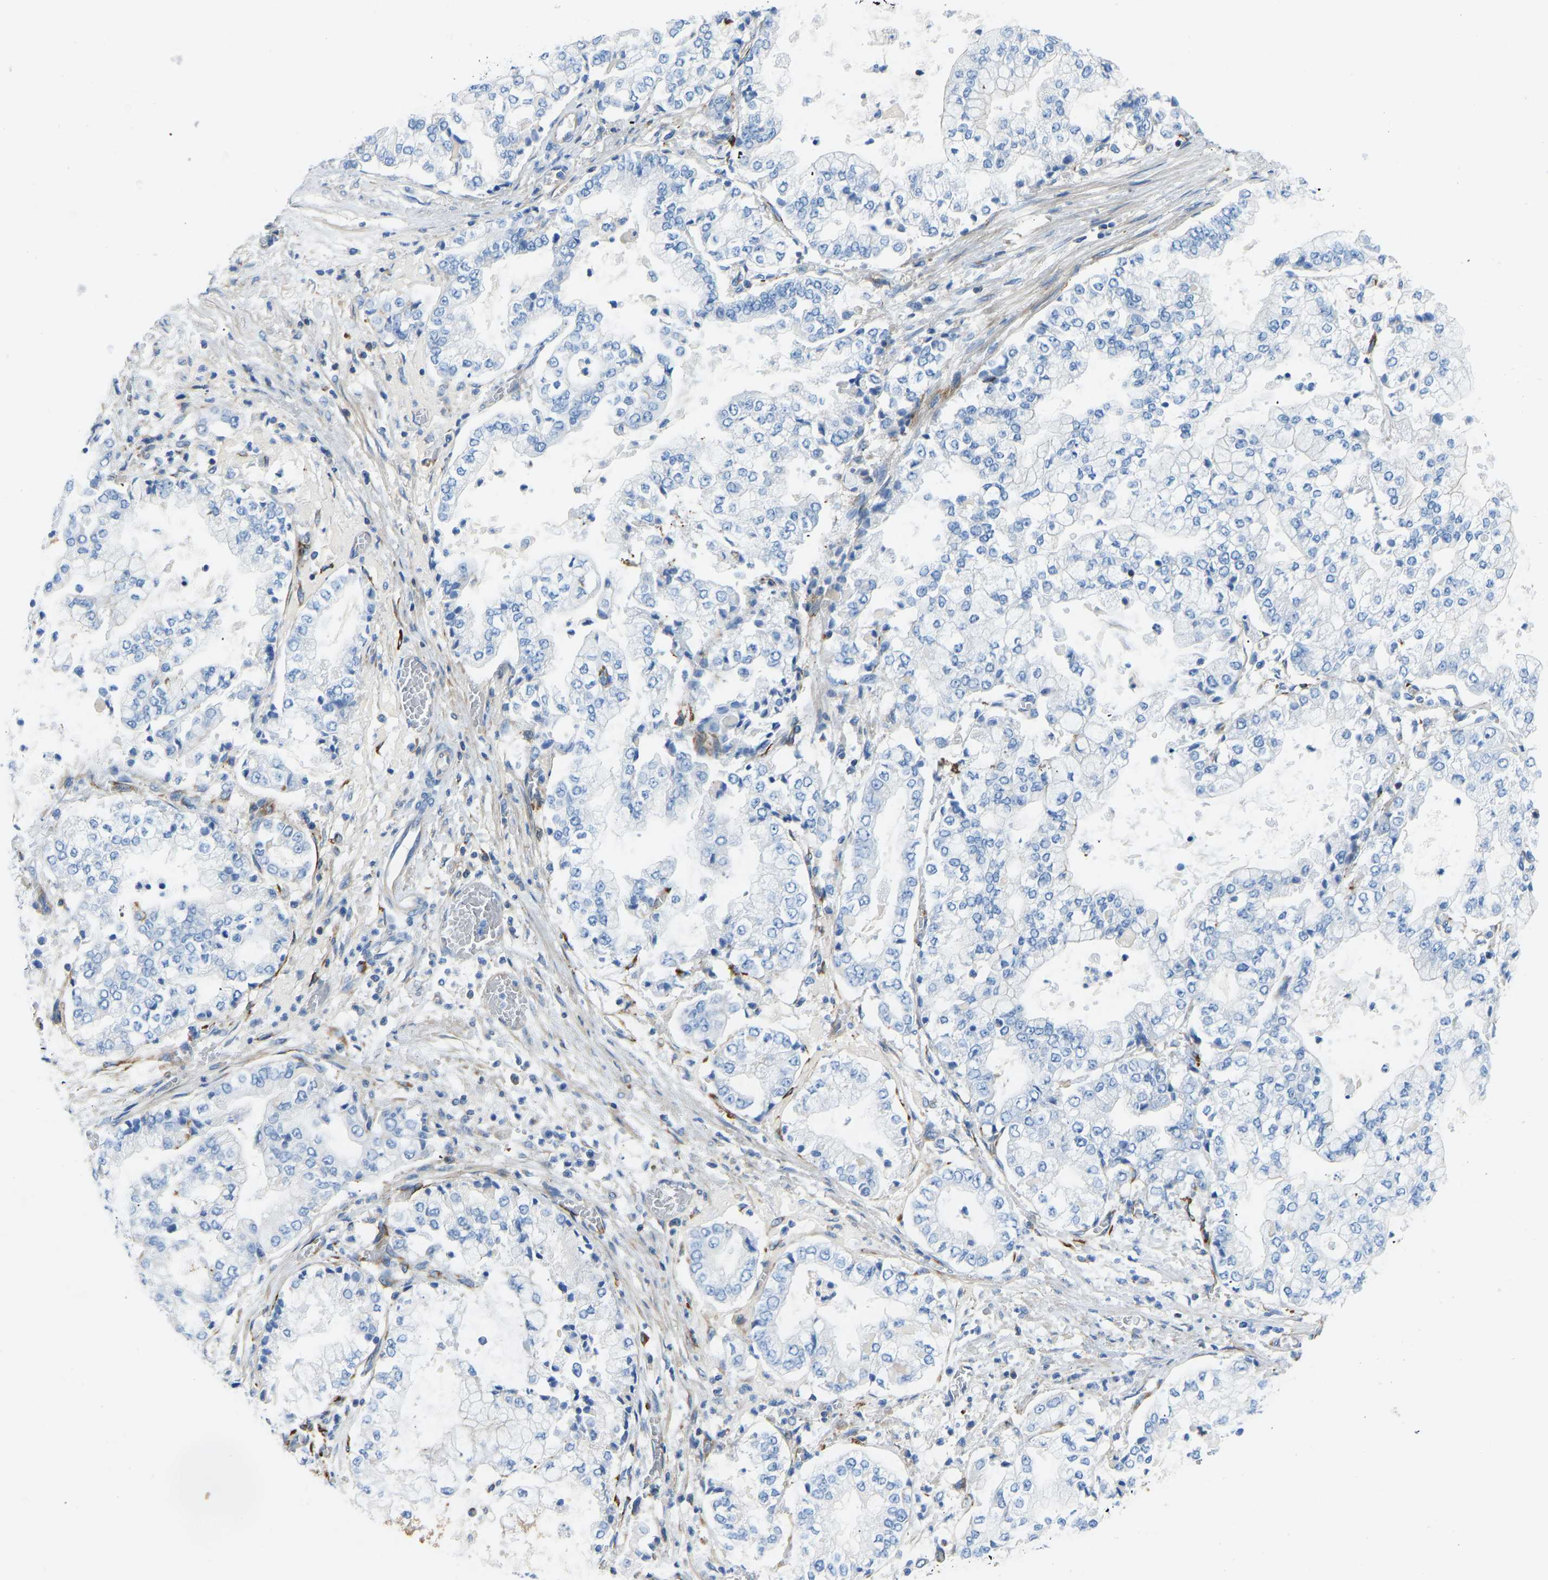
{"staining": {"intensity": "negative", "quantity": "none", "location": "none"}, "tissue": "stomach cancer", "cell_type": "Tumor cells", "image_type": "cancer", "snomed": [{"axis": "morphology", "description": "Adenocarcinoma, NOS"}, {"axis": "topography", "description": "Stomach"}], "caption": "Immunohistochemistry (IHC) image of human stomach adenocarcinoma stained for a protein (brown), which demonstrates no positivity in tumor cells.", "gene": "COL15A1", "patient": {"sex": "male", "age": 76}}